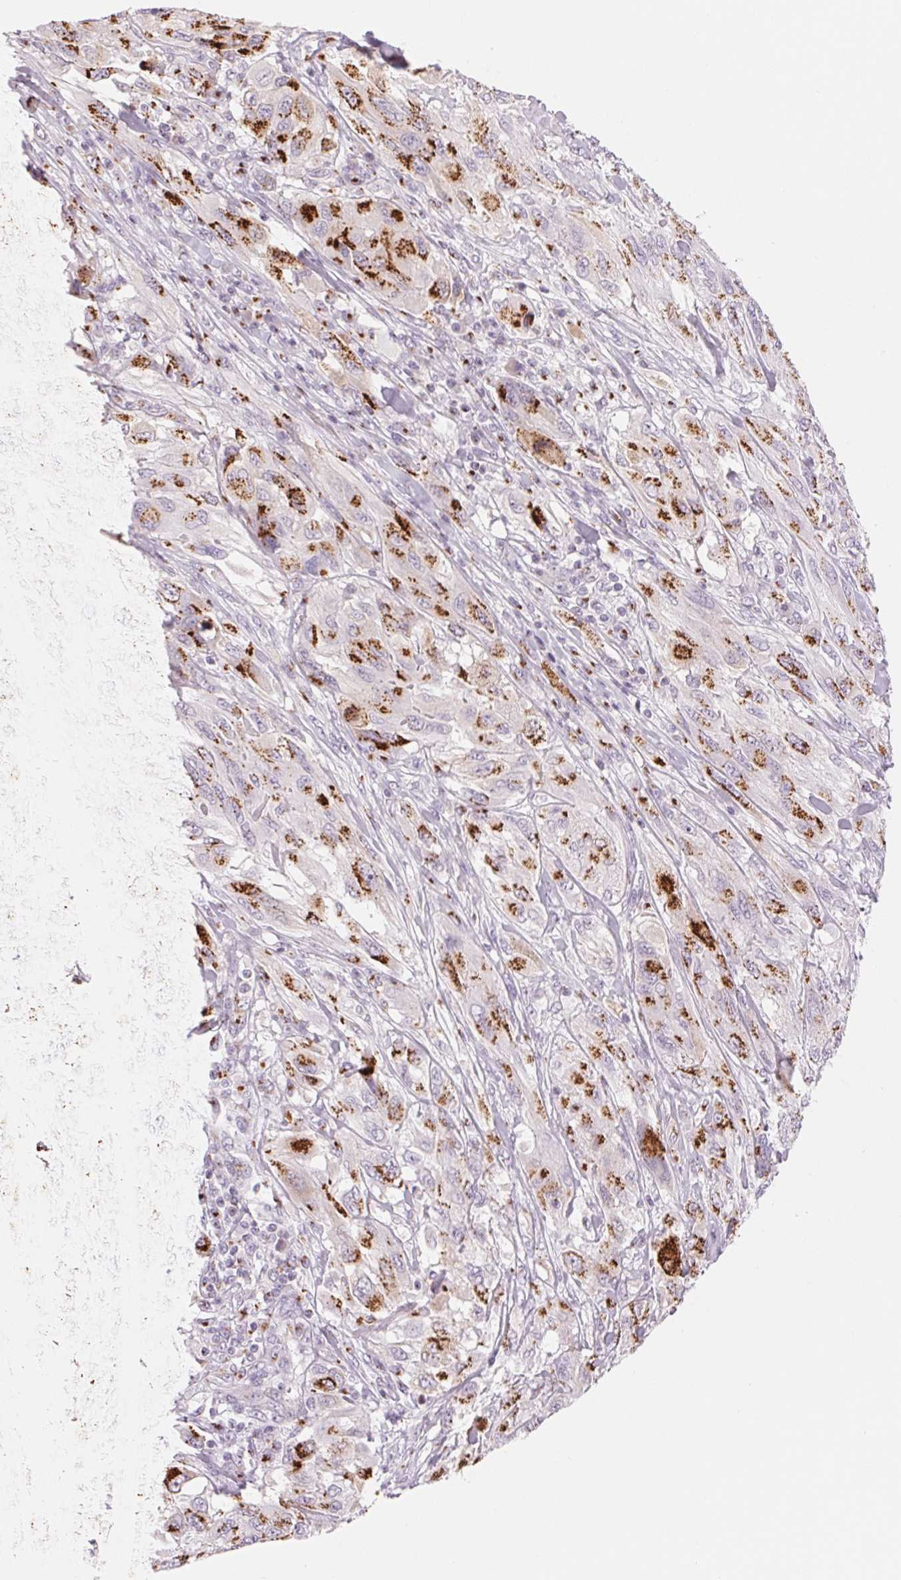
{"staining": {"intensity": "strong", "quantity": ">75%", "location": "cytoplasmic/membranous"}, "tissue": "melanoma", "cell_type": "Tumor cells", "image_type": "cancer", "snomed": [{"axis": "morphology", "description": "Malignant melanoma, NOS"}, {"axis": "topography", "description": "Skin"}], "caption": "Melanoma stained with immunohistochemistry (IHC) demonstrates strong cytoplasmic/membranous staining in approximately >75% of tumor cells.", "gene": "GALNT7", "patient": {"sex": "female", "age": 91}}